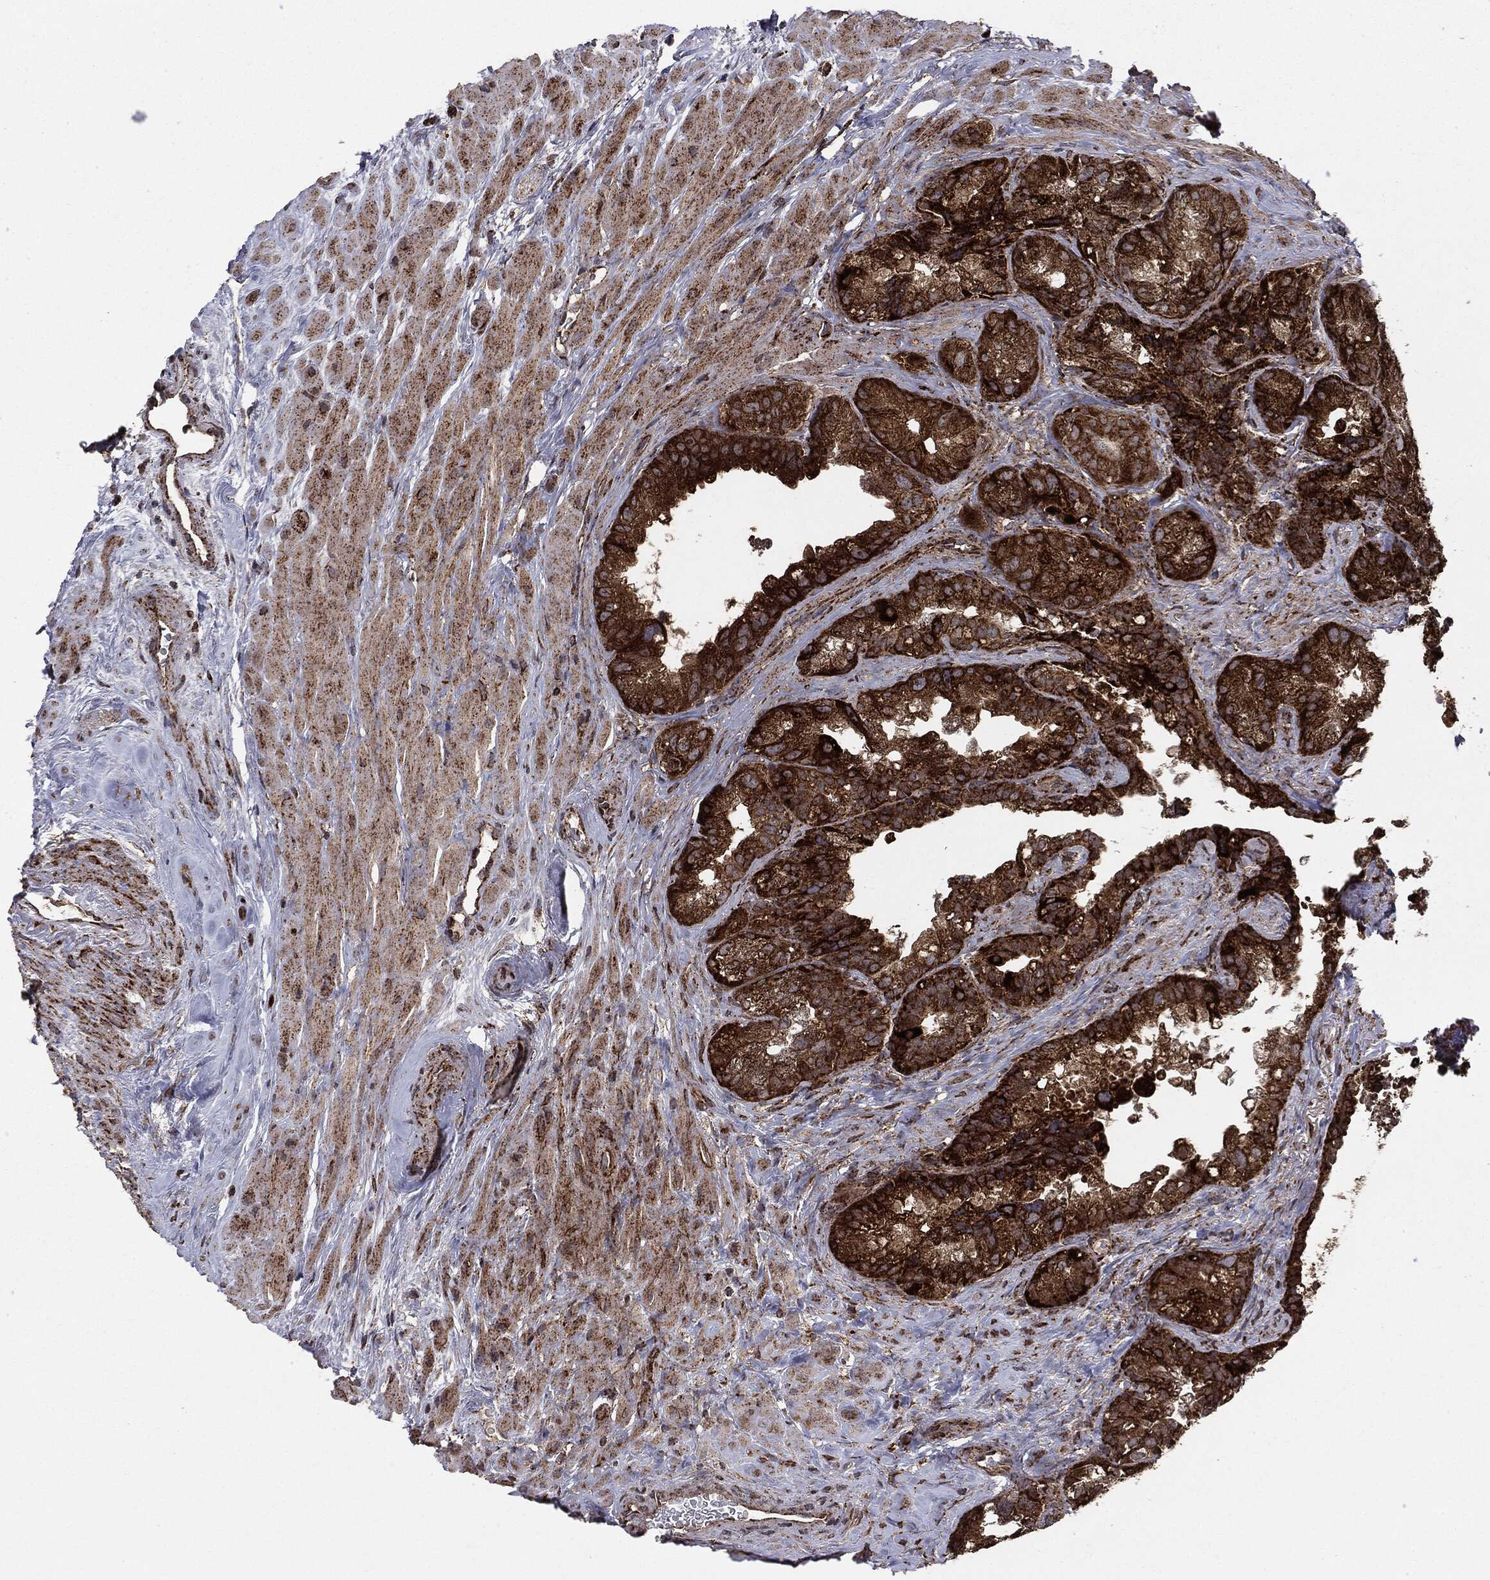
{"staining": {"intensity": "strong", "quantity": ">75%", "location": "cytoplasmic/membranous"}, "tissue": "seminal vesicle", "cell_type": "Glandular cells", "image_type": "normal", "snomed": [{"axis": "morphology", "description": "Normal tissue, NOS"}, {"axis": "topography", "description": "Seminal veicle"}], "caption": "Protein staining by IHC reveals strong cytoplasmic/membranous staining in approximately >75% of glandular cells in benign seminal vesicle. (DAB (3,3'-diaminobenzidine) IHC with brightfield microscopy, high magnification).", "gene": "MAP2K1", "patient": {"sex": "male", "age": 72}}